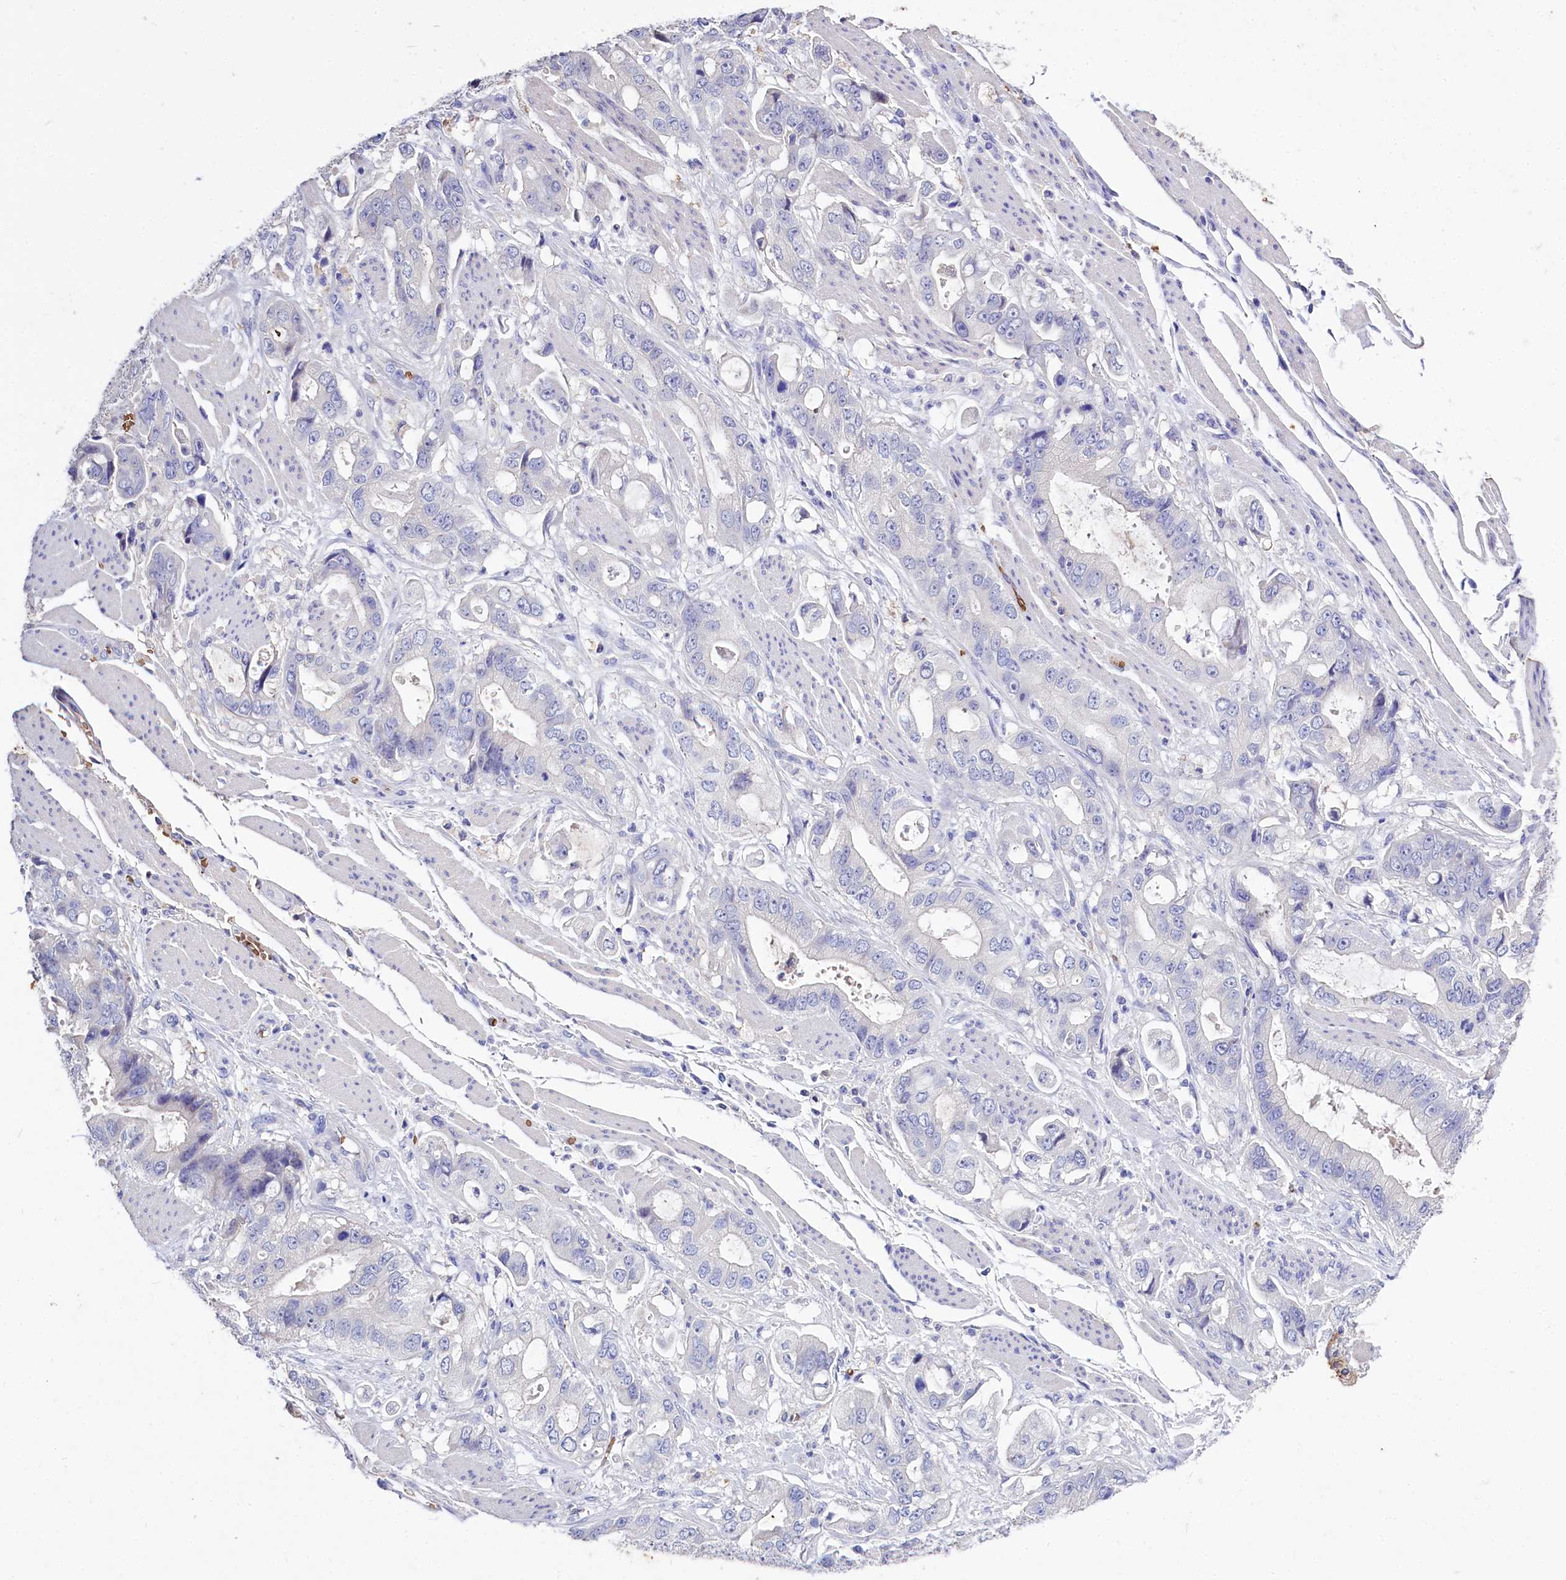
{"staining": {"intensity": "negative", "quantity": "none", "location": "none"}, "tissue": "stomach cancer", "cell_type": "Tumor cells", "image_type": "cancer", "snomed": [{"axis": "morphology", "description": "Adenocarcinoma, NOS"}, {"axis": "topography", "description": "Stomach"}], "caption": "DAB (3,3'-diaminobenzidine) immunohistochemical staining of adenocarcinoma (stomach) reveals no significant positivity in tumor cells.", "gene": "RPUSD3", "patient": {"sex": "male", "age": 62}}